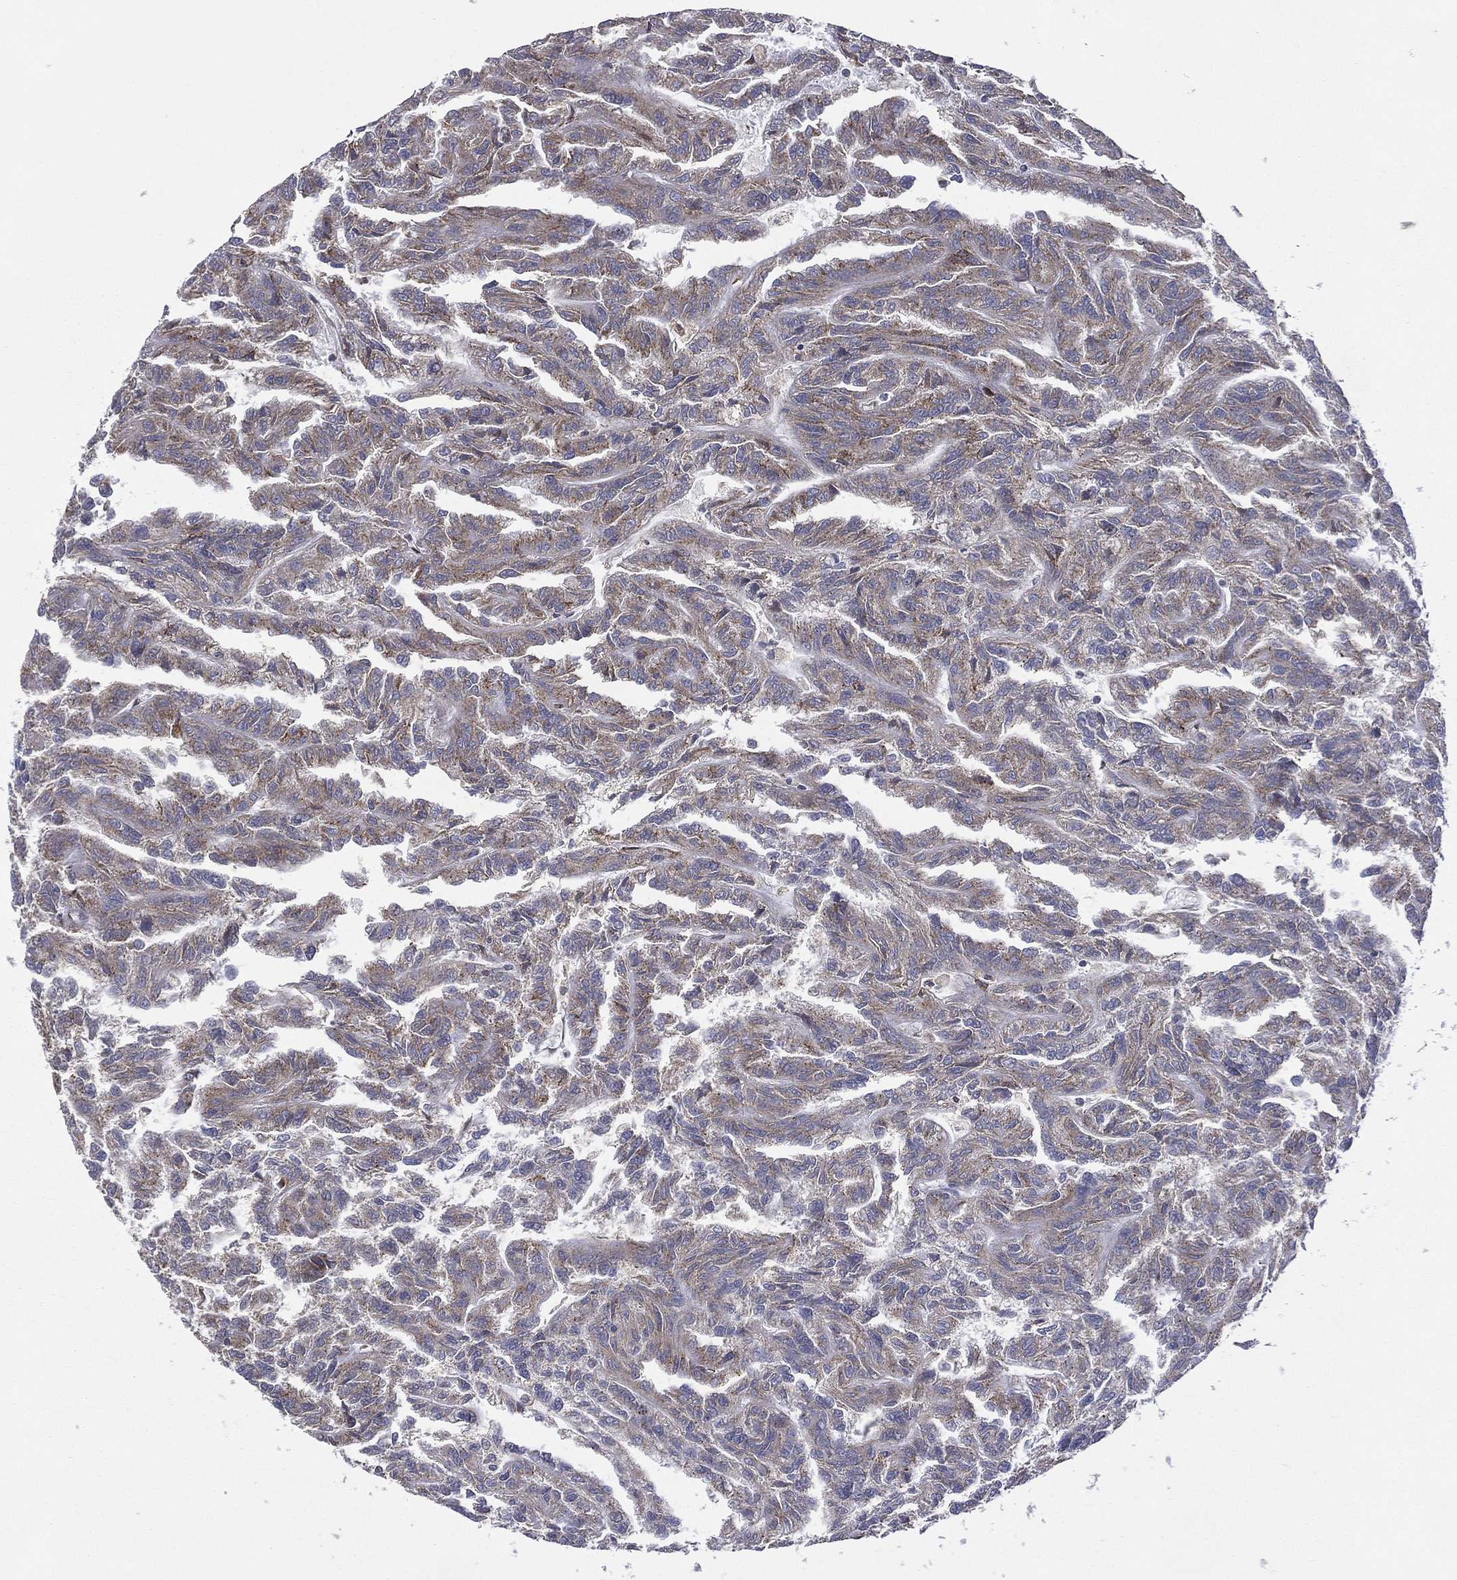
{"staining": {"intensity": "weak", "quantity": "25%-75%", "location": "cytoplasmic/membranous"}, "tissue": "renal cancer", "cell_type": "Tumor cells", "image_type": "cancer", "snomed": [{"axis": "morphology", "description": "Adenocarcinoma, NOS"}, {"axis": "topography", "description": "Kidney"}], "caption": "The image displays staining of renal cancer (adenocarcinoma), revealing weak cytoplasmic/membranous protein staining (brown color) within tumor cells.", "gene": "C20orf96", "patient": {"sex": "male", "age": 79}}